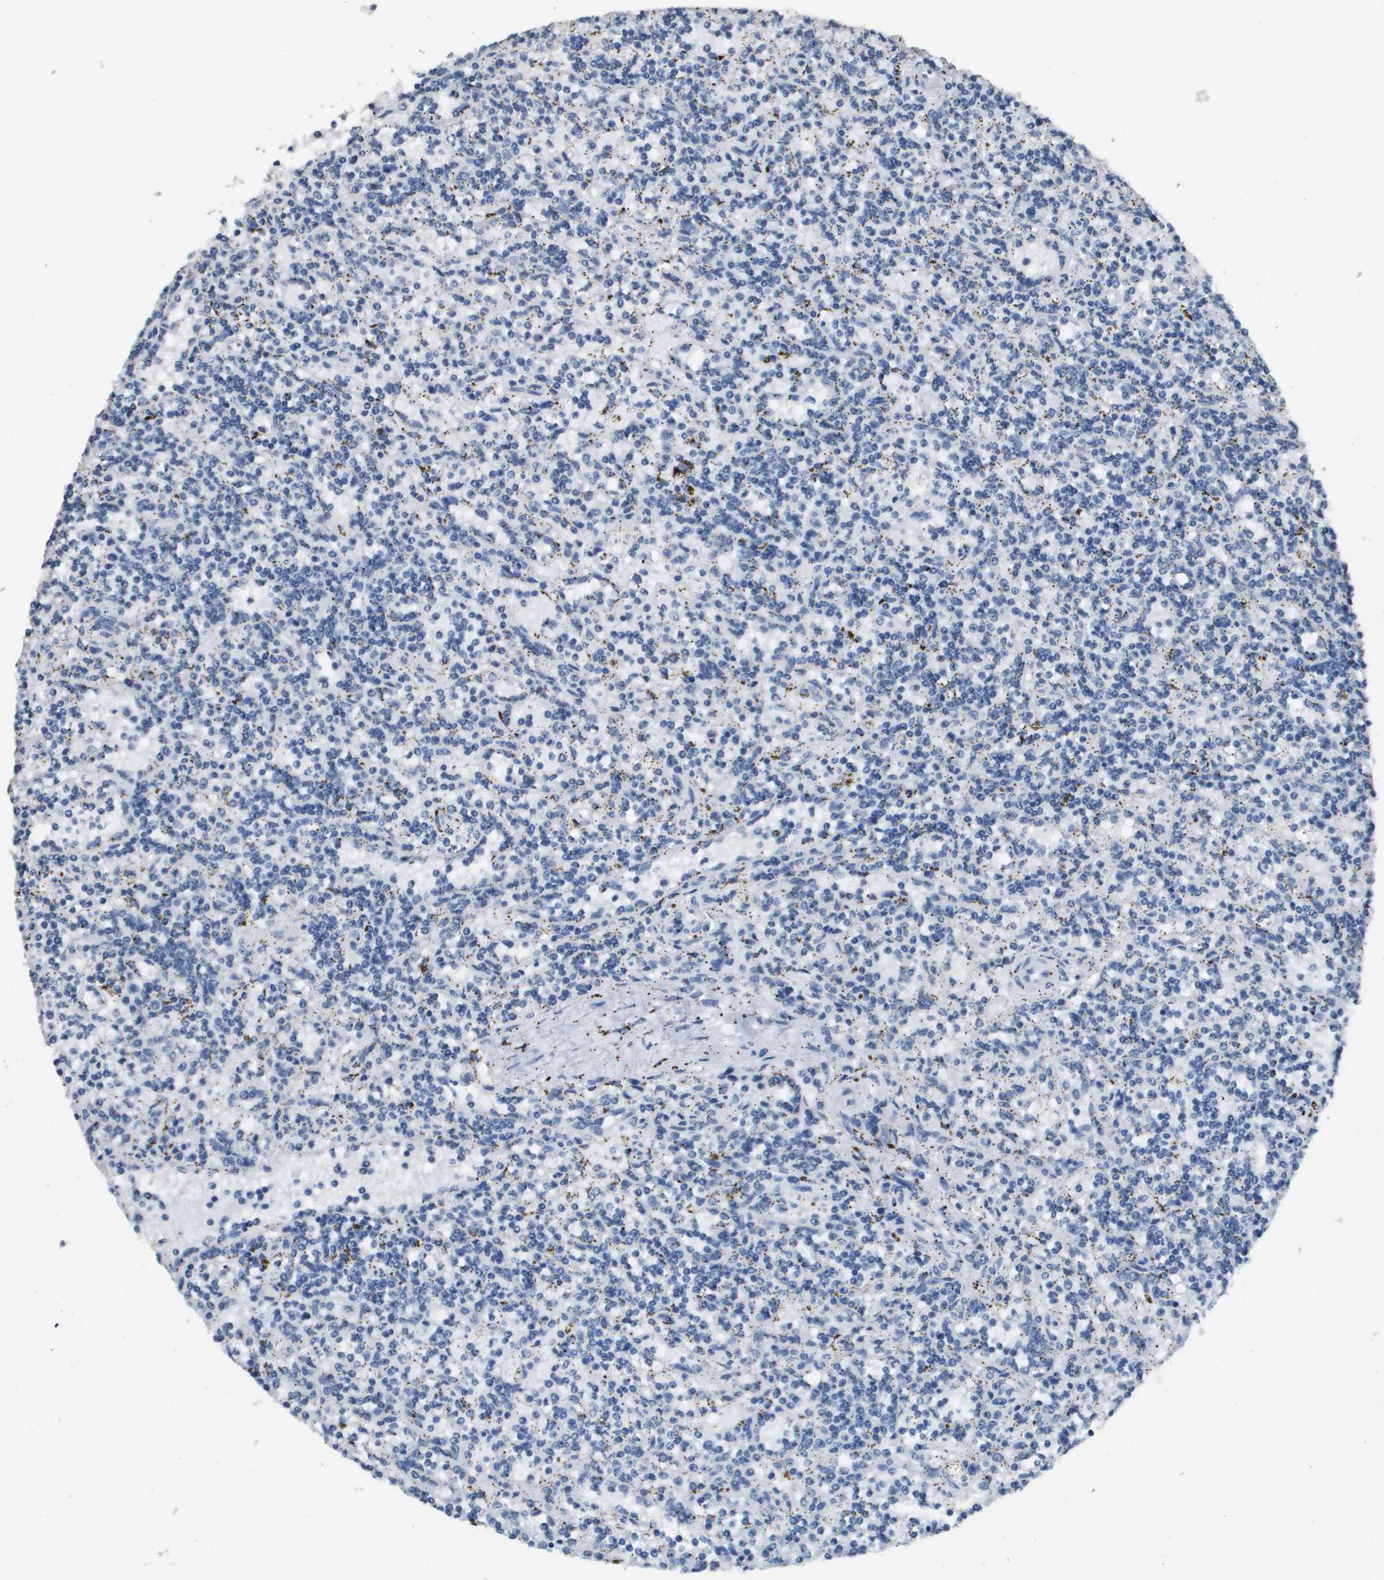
{"staining": {"intensity": "negative", "quantity": "none", "location": "none"}, "tissue": "lymphoma", "cell_type": "Tumor cells", "image_type": "cancer", "snomed": [{"axis": "morphology", "description": "Malignant lymphoma, non-Hodgkin's type, Low grade"}, {"axis": "topography", "description": "Spleen"}], "caption": "The IHC histopathology image has no significant positivity in tumor cells of malignant lymphoma, non-Hodgkin's type (low-grade) tissue.", "gene": "MT3", "patient": {"sex": "male", "age": 73}}